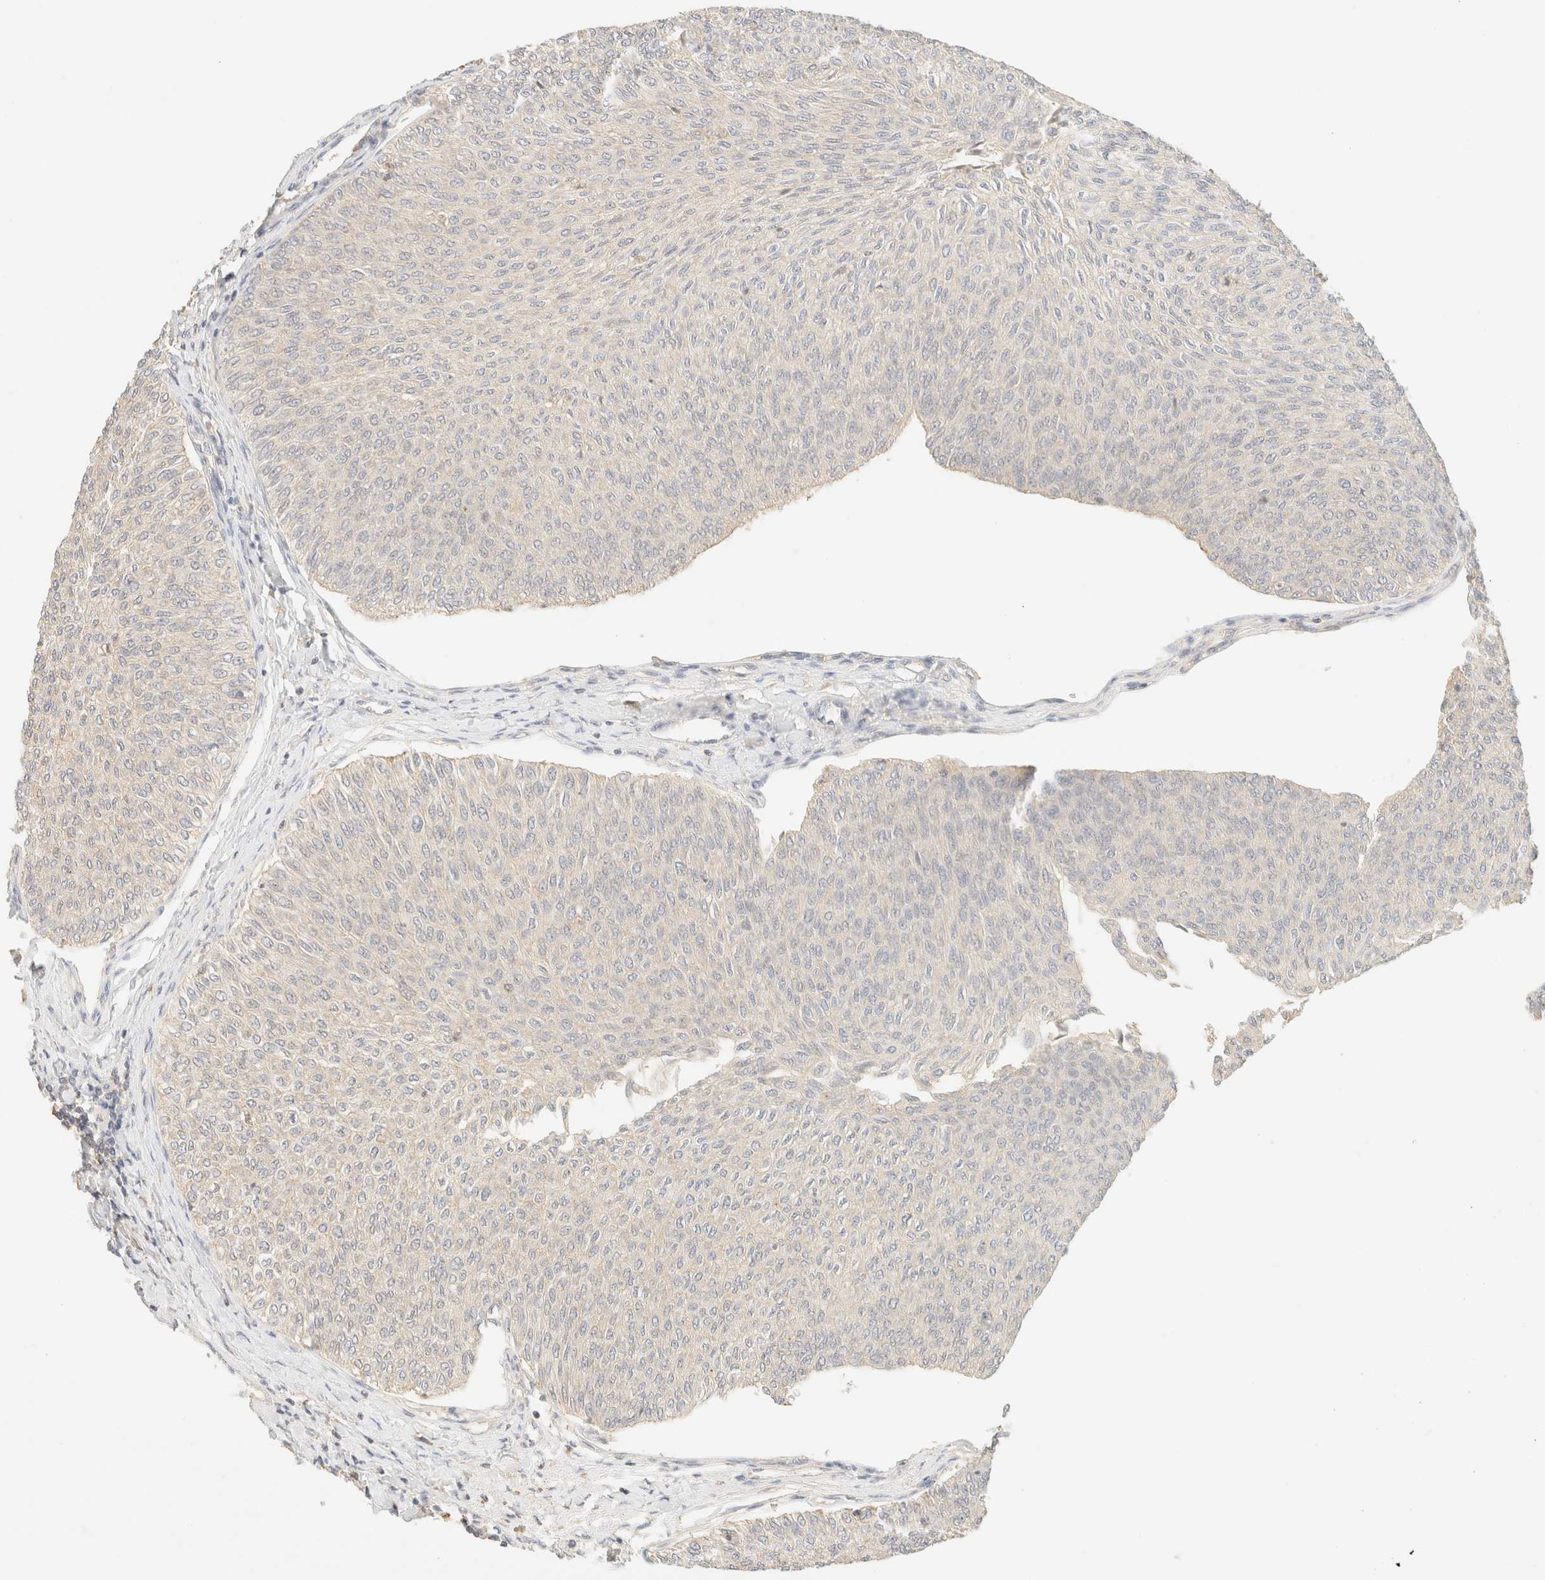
{"staining": {"intensity": "negative", "quantity": "none", "location": "none"}, "tissue": "urothelial cancer", "cell_type": "Tumor cells", "image_type": "cancer", "snomed": [{"axis": "morphology", "description": "Urothelial carcinoma, Low grade"}, {"axis": "topography", "description": "Urinary bladder"}], "caption": "Tumor cells are negative for protein expression in human urothelial cancer.", "gene": "TIMD4", "patient": {"sex": "male", "age": 78}}